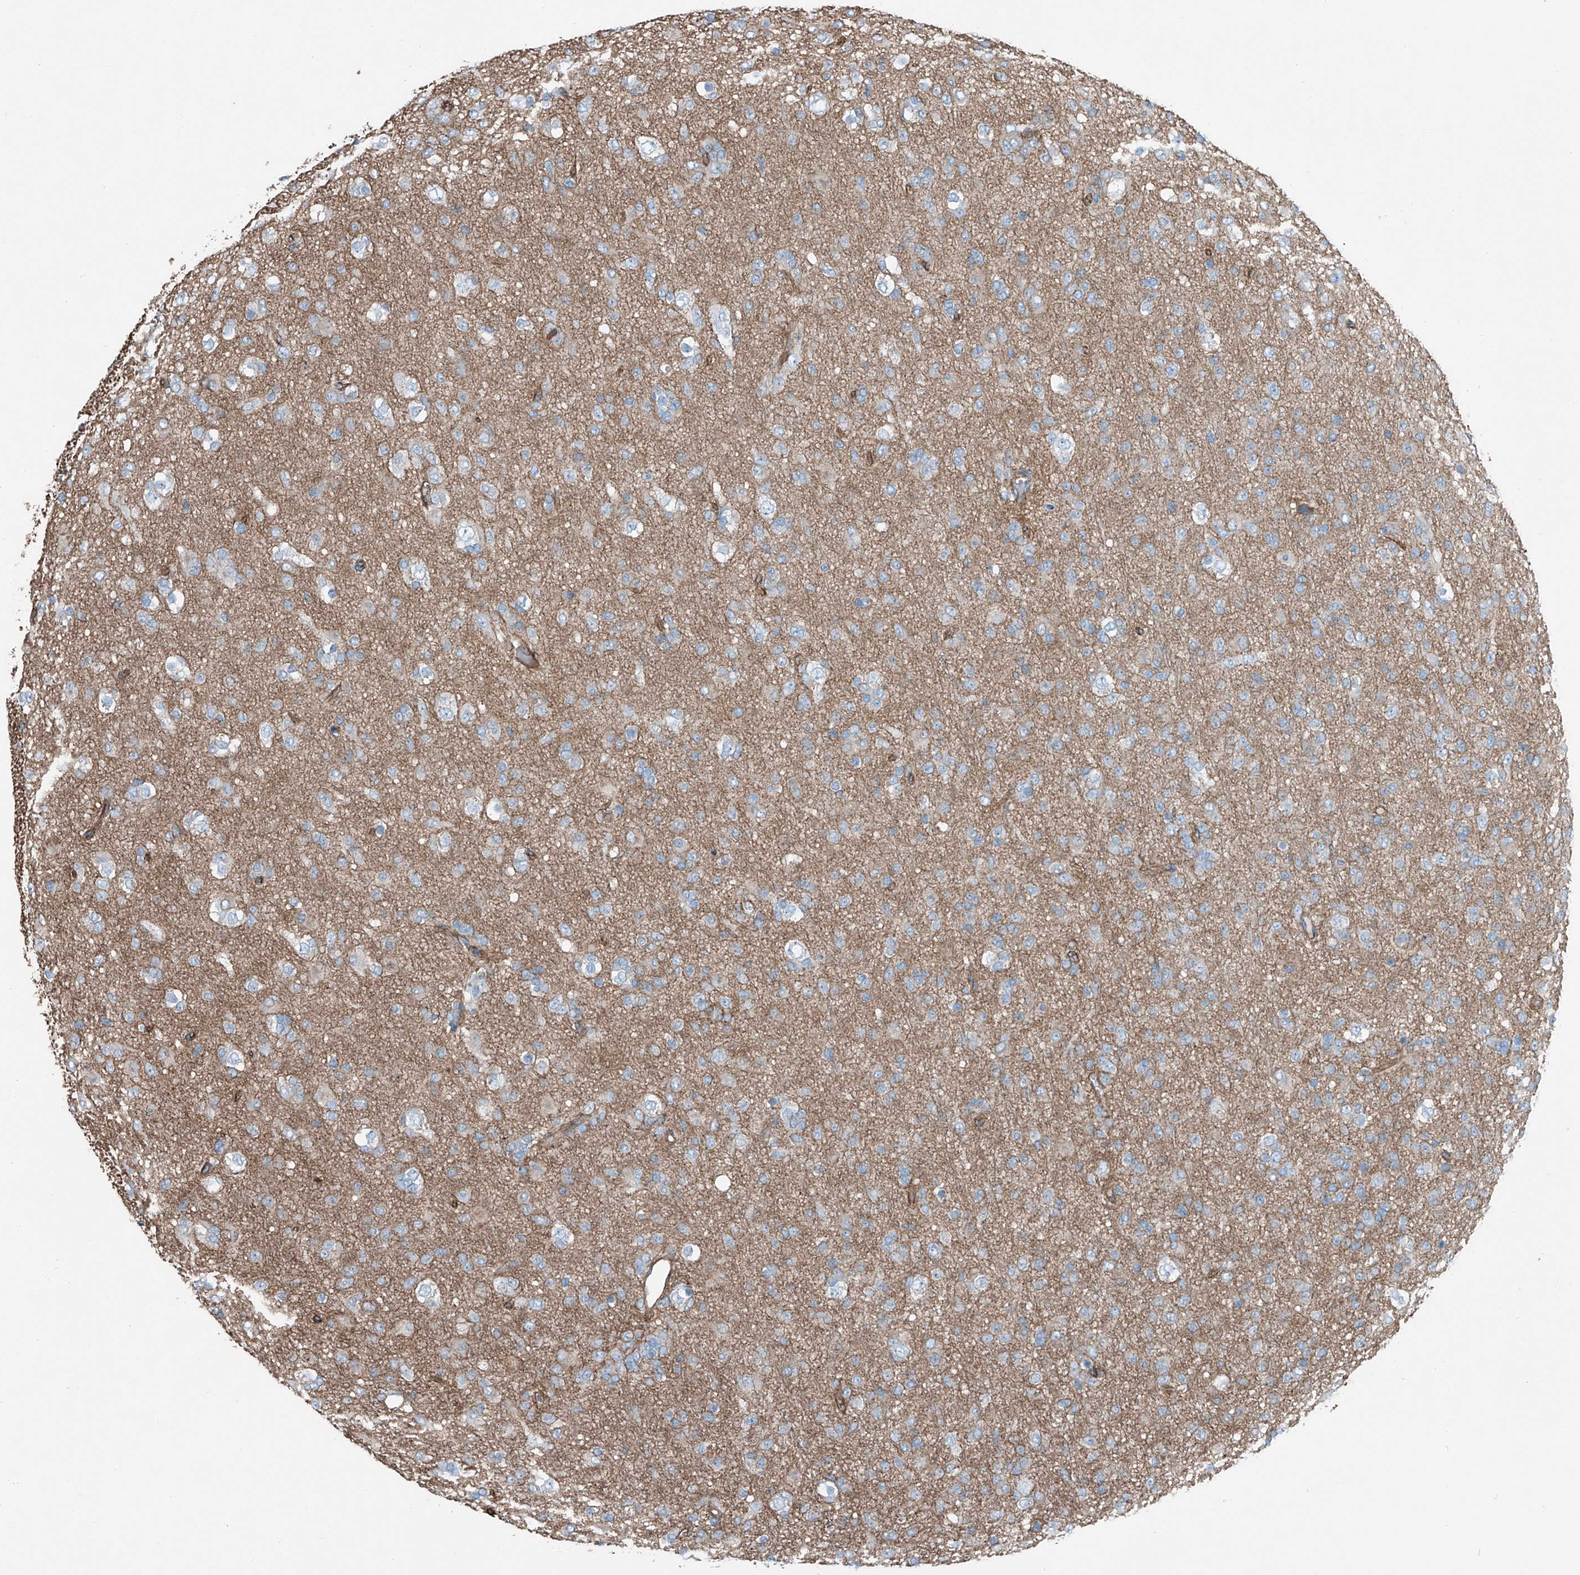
{"staining": {"intensity": "negative", "quantity": "none", "location": "none"}, "tissue": "glioma", "cell_type": "Tumor cells", "image_type": "cancer", "snomed": [{"axis": "morphology", "description": "Glioma, malignant, Low grade"}, {"axis": "topography", "description": "Brain"}], "caption": "Immunohistochemistry (IHC) histopathology image of neoplastic tissue: human malignant glioma (low-grade) stained with DAB (3,3'-diaminobenzidine) reveals no significant protein positivity in tumor cells.", "gene": "THEMIS2", "patient": {"sex": "male", "age": 65}}